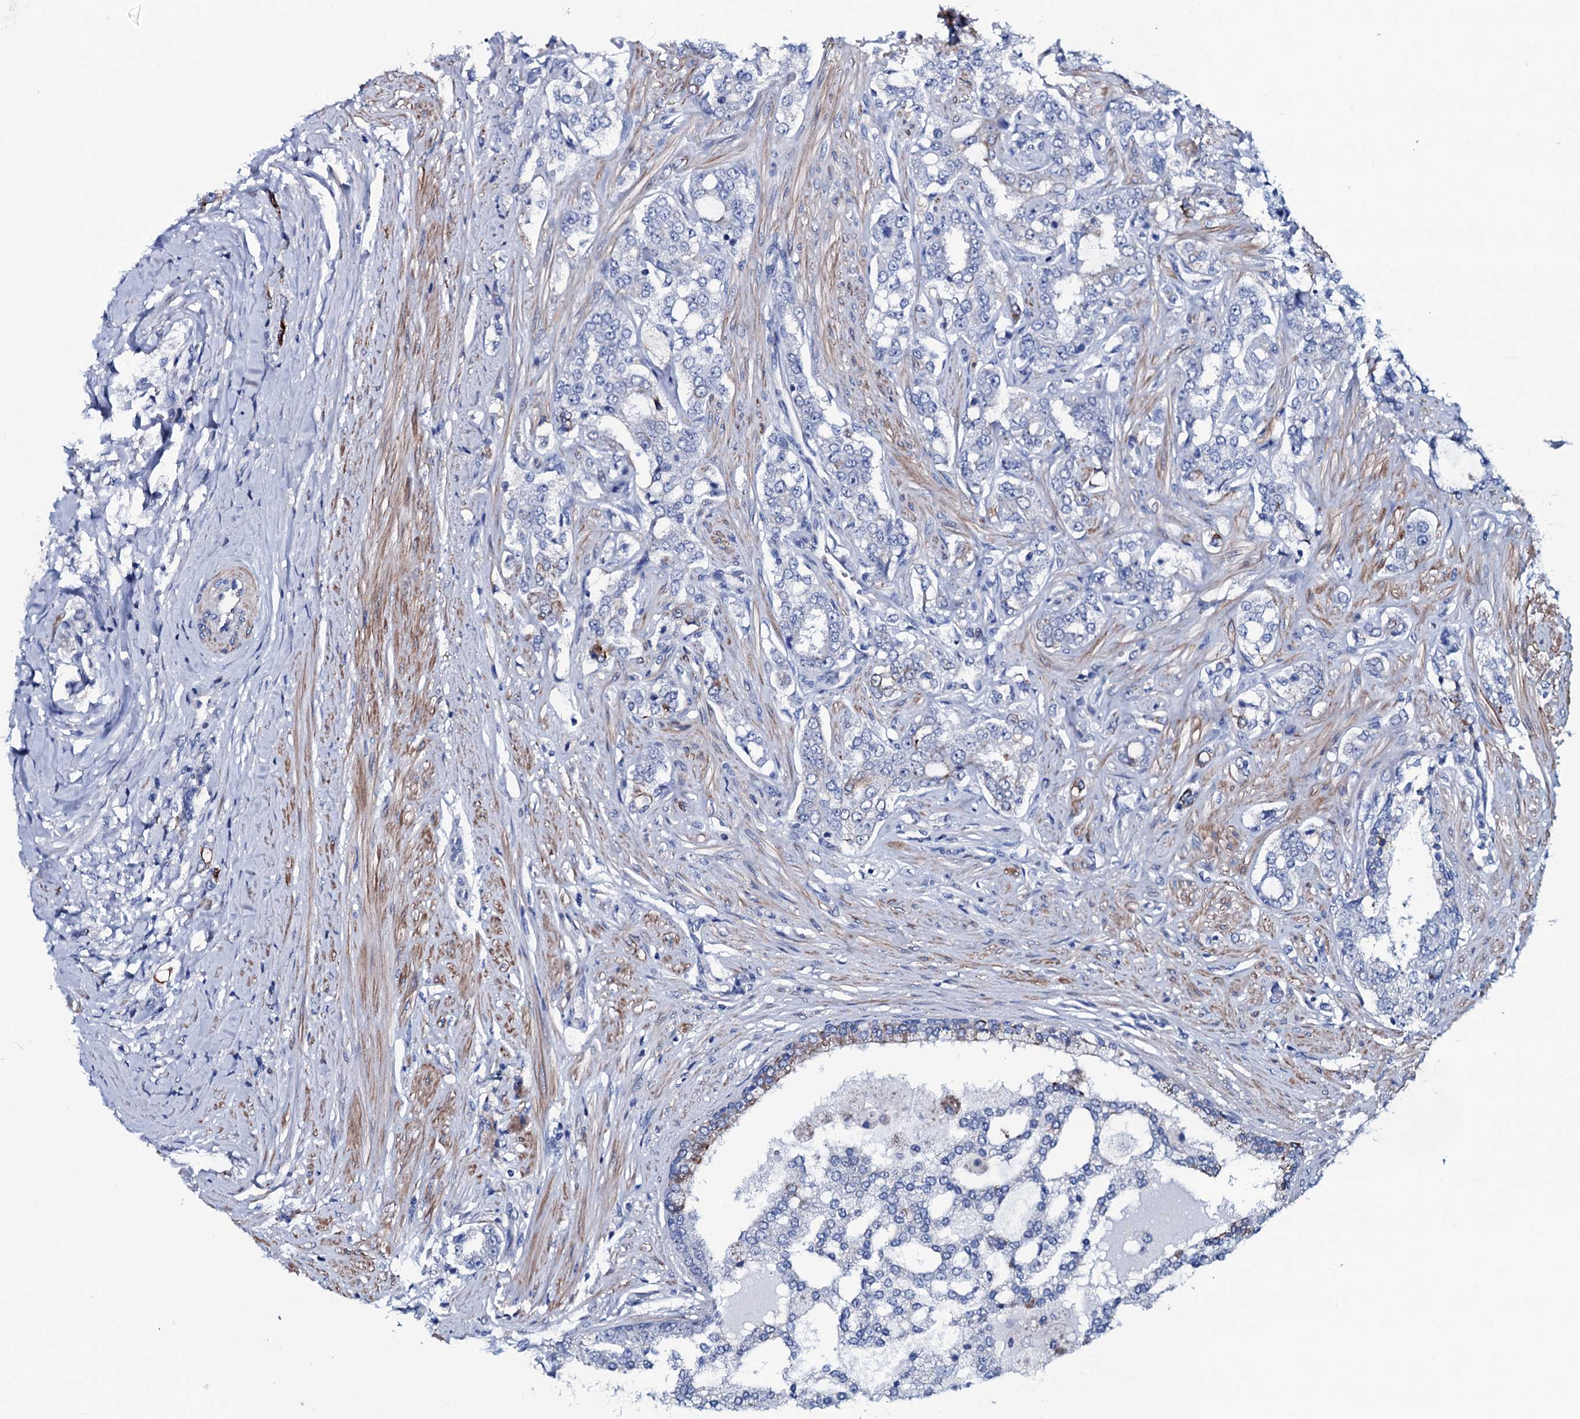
{"staining": {"intensity": "negative", "quantity": "none", "location": "none"}, "tissue": "prostate cancer", "cell_type": "Tumor cells", "image_type": "cancer", "snomed": [{"axis": "morphology", "description": "Adenocarcinoma, High grade"}, {"axis": "topography", "description": "Prostate"}], "caption": "Immunohistochemistry photomicrograph of neoplastic tissue: human prostate cancer (high-grade adenocarcinoma) stained with DAB exhibits no significant protein positivity in tumor cells.", "gene": "GYS2", "patient": {"sex": "male", "age": 64}}